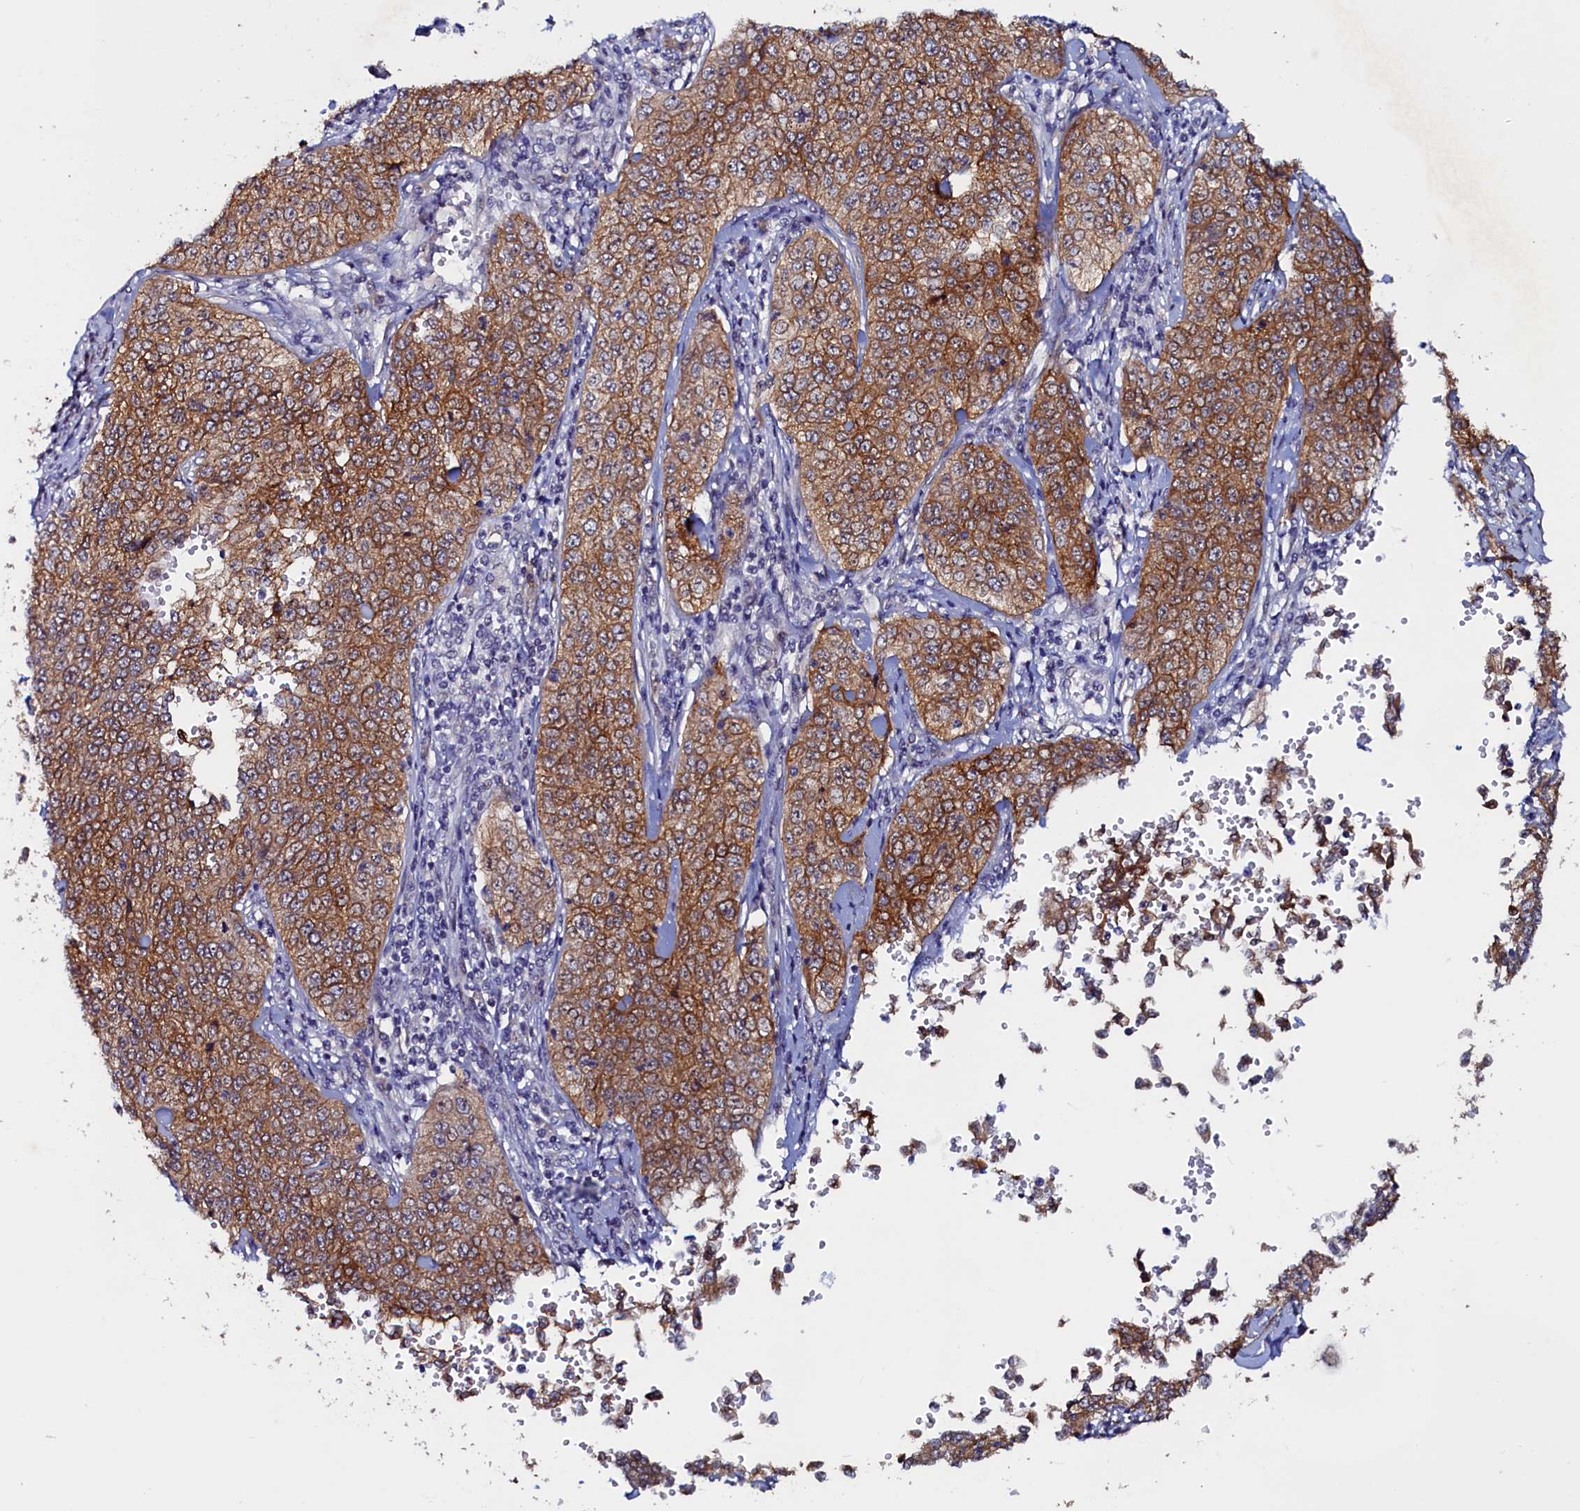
{"staining": {"intensity": "moderate", "quantity": ">75%", "location": "cytoplasmic/membranous"}, "tissue": "cervical cancer", "cell_type": "Tumor cells", "image_type": "cancer", "snomed": [{"axis": "morphology", "description": "Squamous cell carcinoma, NOS"}, {"axis": "topography", "description": "Cervix"}], "caption": "Brown immunohistochemical staining in human cervical squamous cell carcinoma demonstrates moderate cytoplasmic/membranous expression in approximately >75% of tumor cells.", "gene": "PACSIN3", "patient": {"sex": "female", "age": 35}}